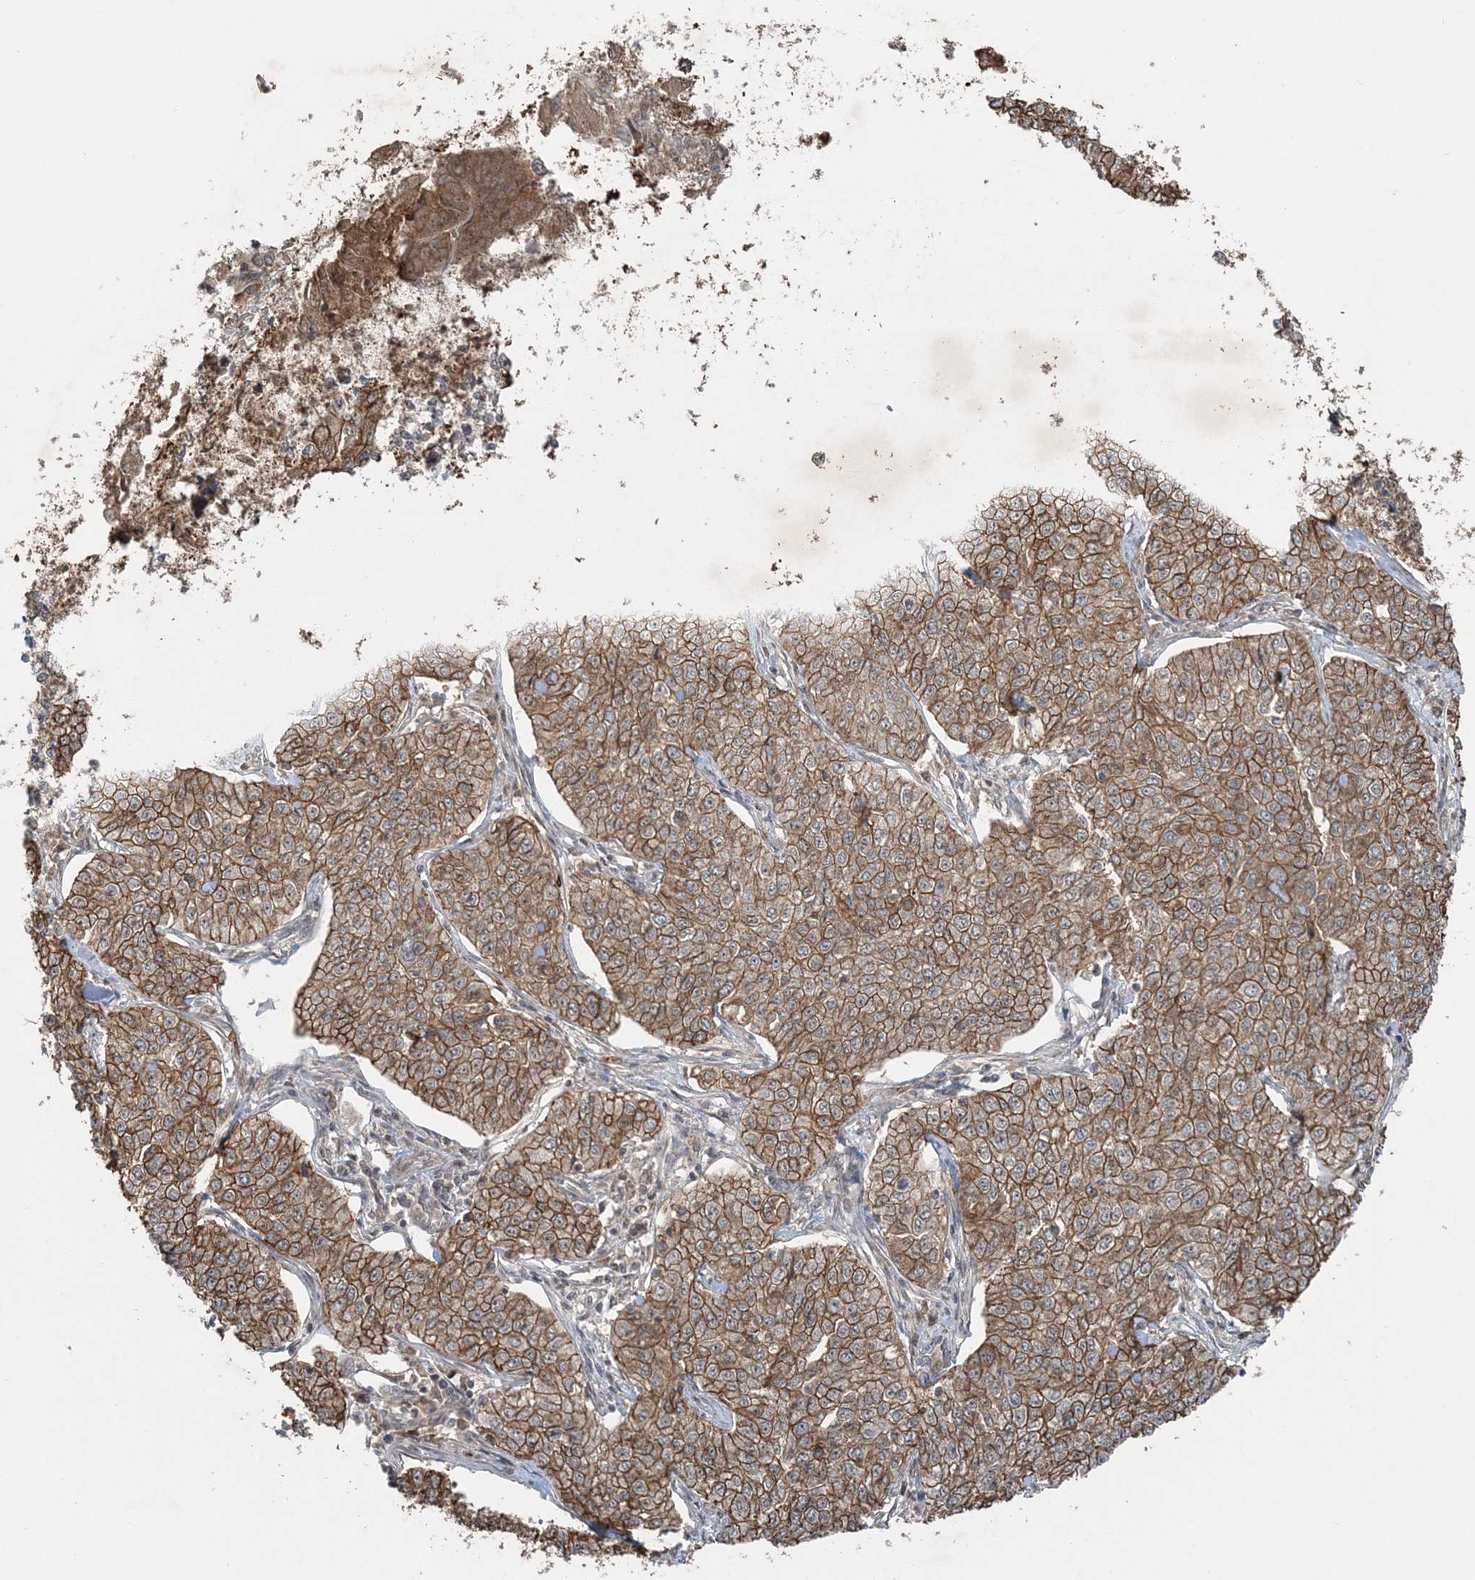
{"staining": {"intensity": "moderate", "quantity": ">75%", "location": "cytoplasmic/membranous"}, "tissue": "cervical cancer", "cell_type": "Tumor cells", "image_type": "cancer", "snomed": [{"axis": "morphology", "description": "Squamous cell carcinoma, NOS"}, {"axis": "topography", "description": "Cervix"}], "caption": "Immunohistochemical staining of squamous cell carcinoma (cervical) demonstrates moderate cytoplasmic/membranous protein staining in about >75% of tumor cells.", "gene": "FBXL17", "patient": {"sex": "female", "age": 35}}